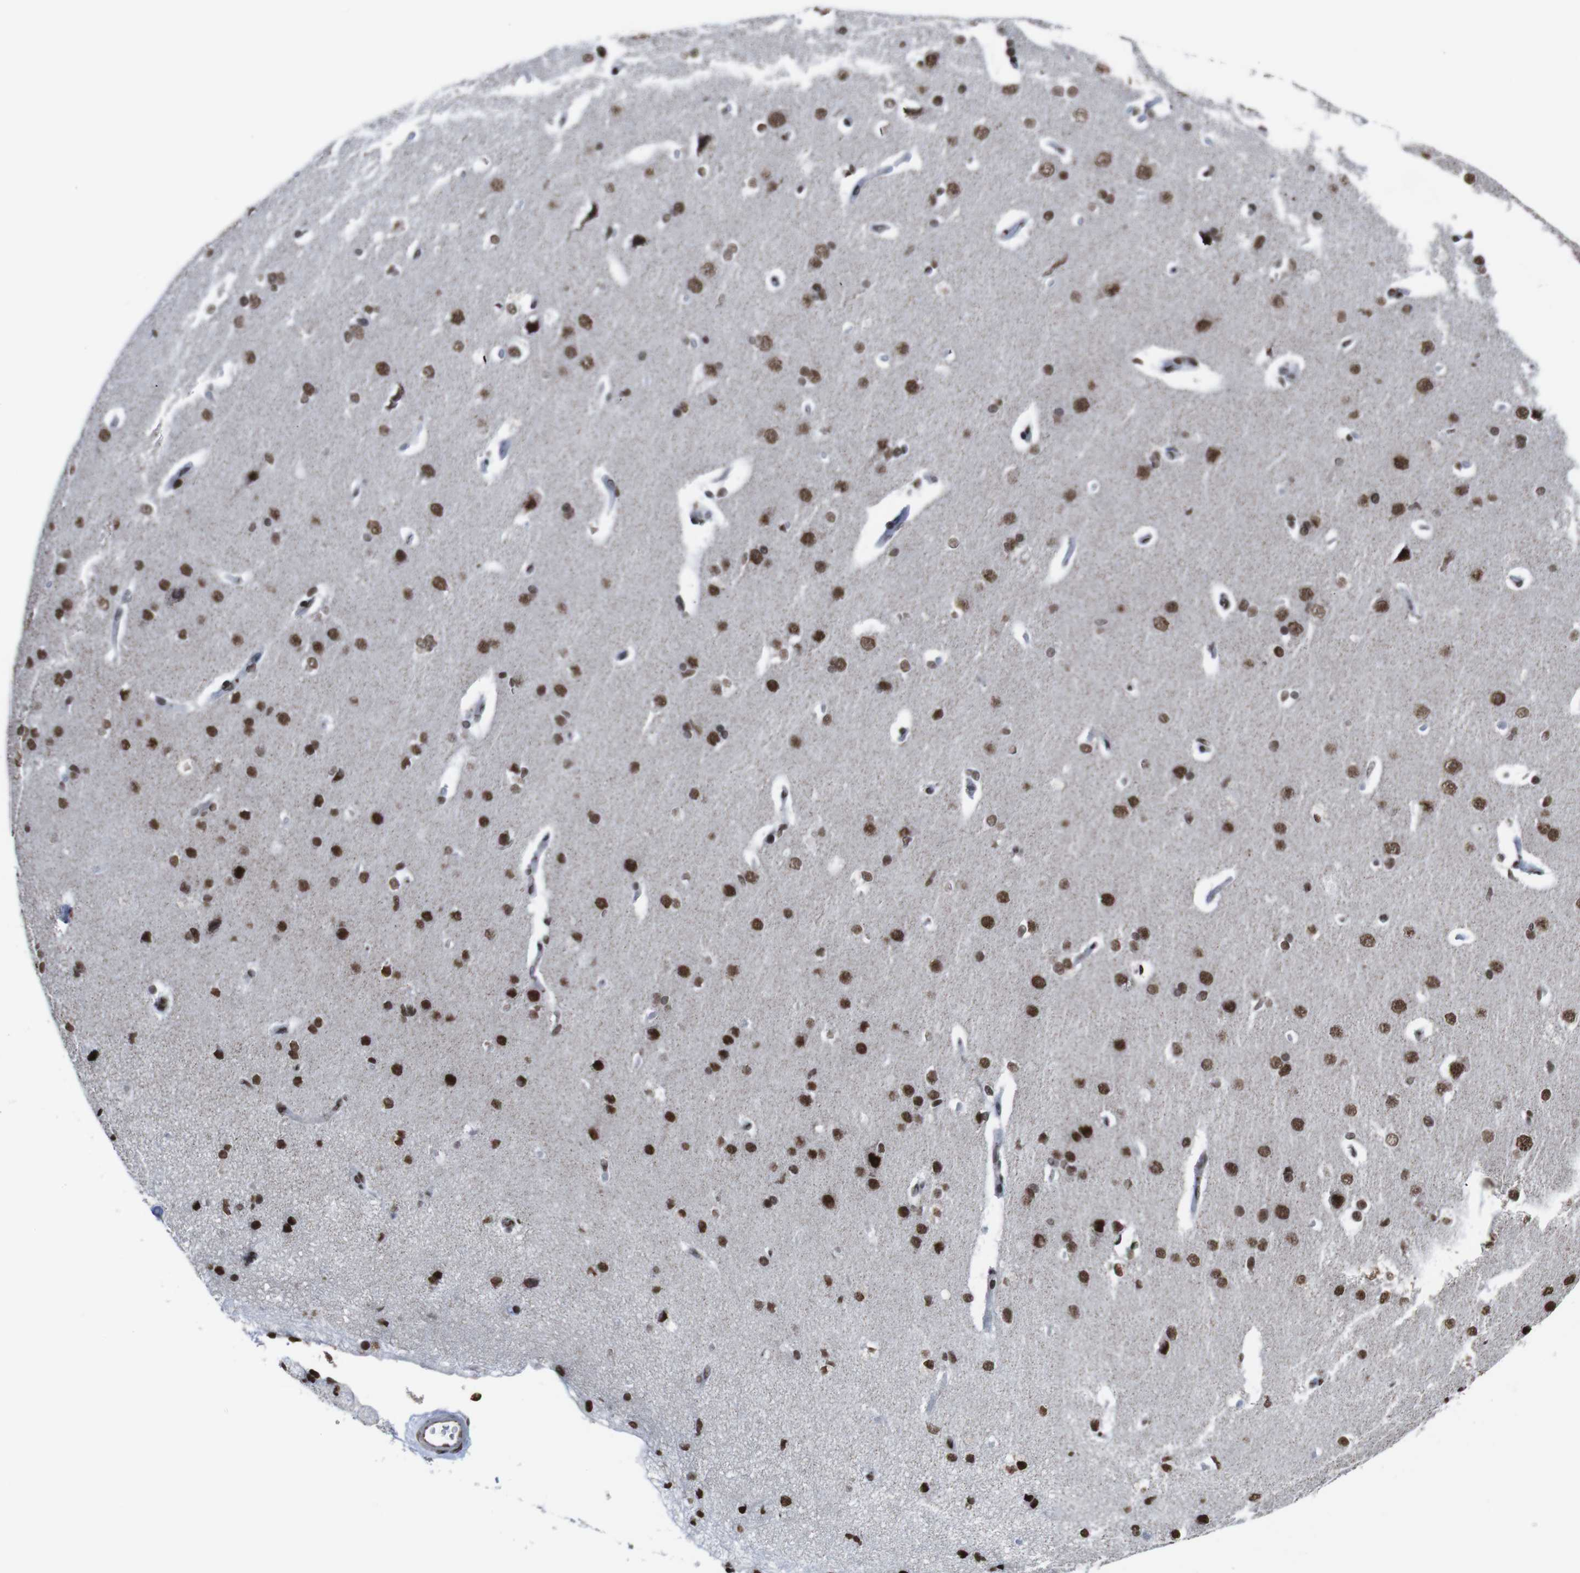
{"staining": {"intensity": "strong", "quantity": "25%-75%", "location": "nuclear"}, "tissue": "cerebral cortex", "cell_type": "Endothelial cells", "image_type": "normal", "snomed": [{"axis": "morphology", "description": "Normal tissue, NOS"}, {"axis": "topography", "description": "Cerebral cortex"}], "caption": "High-power microscopy captured an immunohistochemistry (IHC) photomicrograph of benign cerebral cortex, revealing strong nuclear staining in approximately 25%-75% of endothelial cells. Using DAB (3,3'-diaminobenzidine) (brown) and hematoxylin (blue) stains, captured at high magnification using brightfield microscopy.", "gene": "ROMO1", "patient": {"sex": "male", "age": 62}}